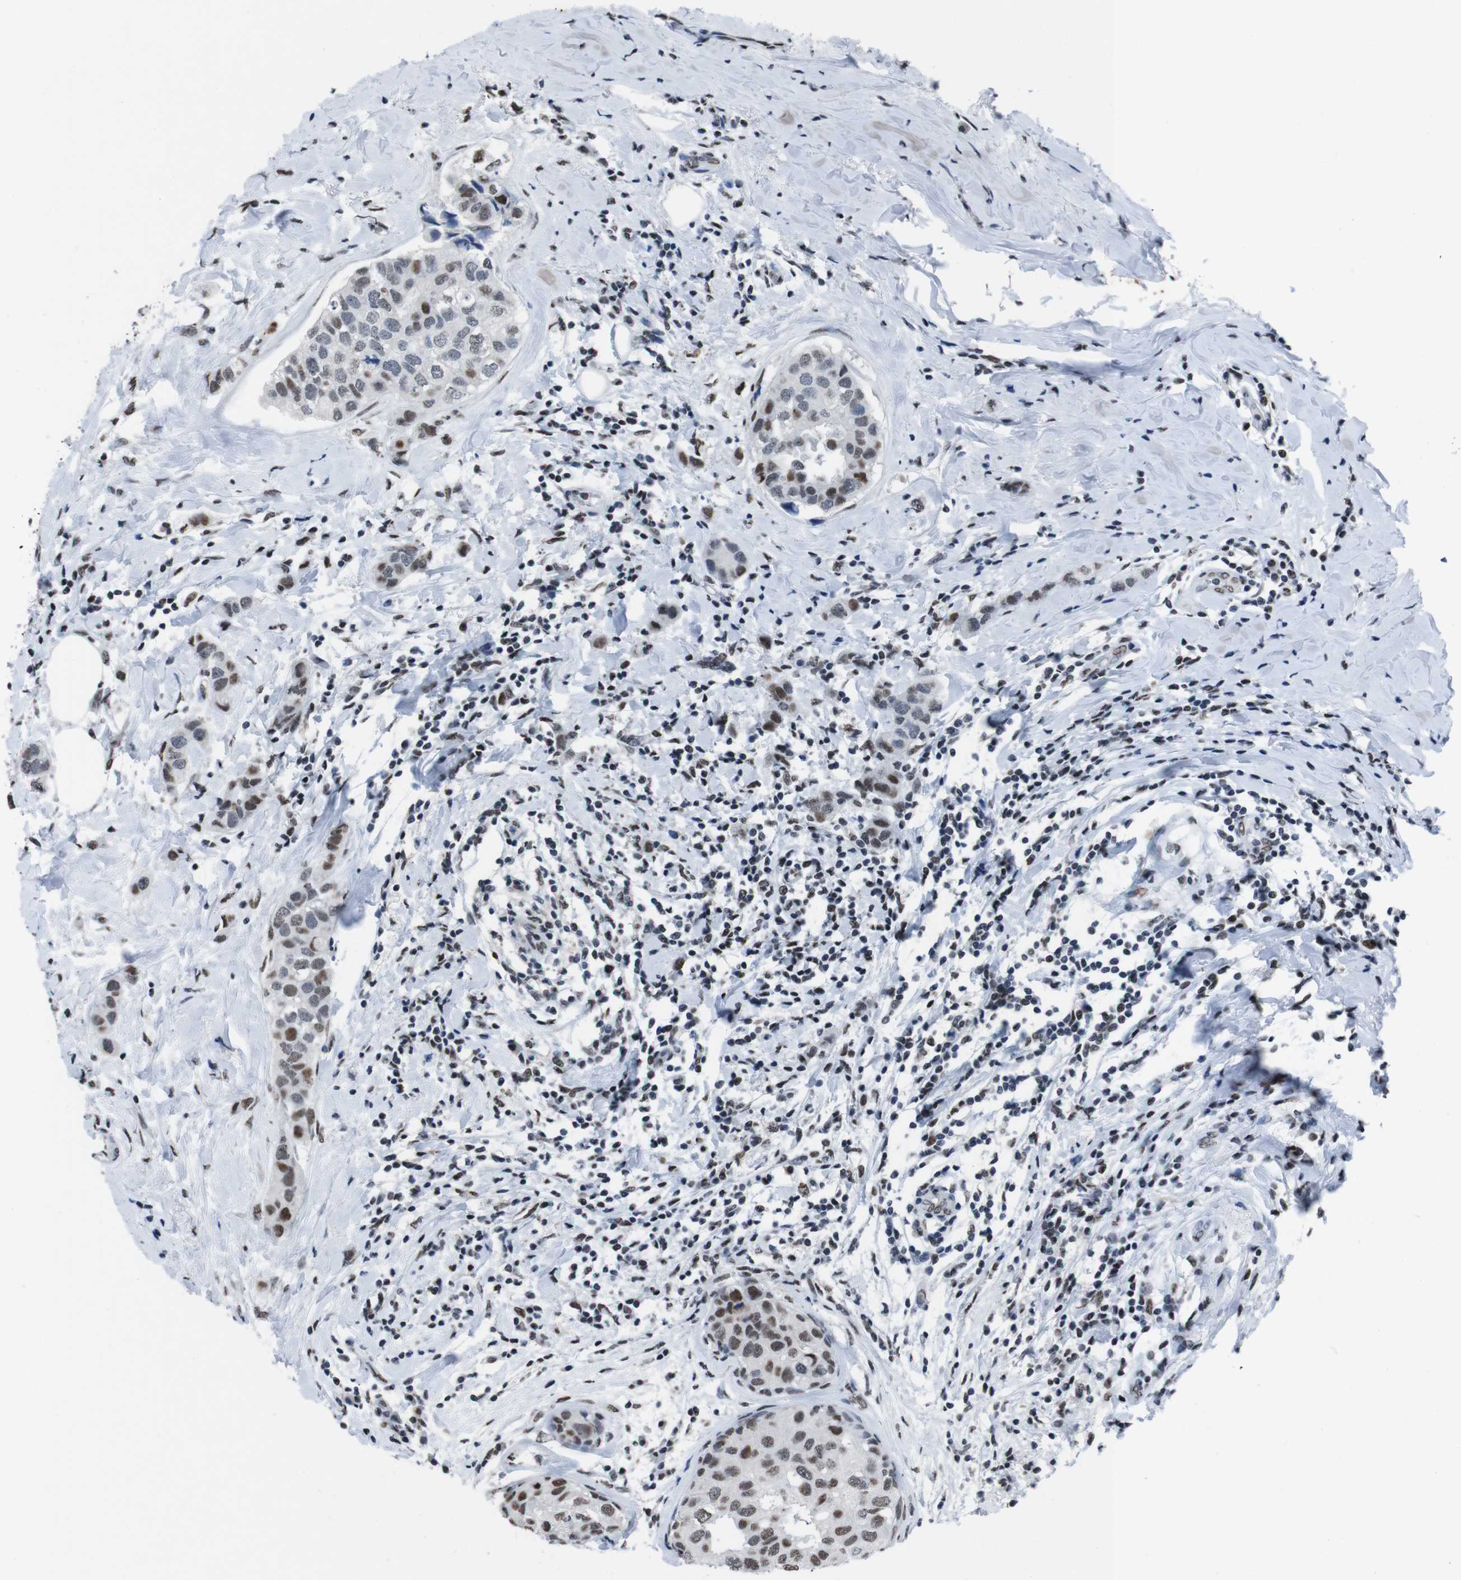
{"staining": {"intensity": "moderate", "quantity": ">75%", "location": "nuclear"}, "tissue": "breast cancer", "cell_type": "Tumor cells", "image_type": "cancer", "snomed": [{"axis": "morphology", "description": "Duct carcinoma"}, {"axis": "topography", "description": "Breast"}], "caption": "Breast invasive ductal carcinoma tissue demonstrates moderate nuclear positivity in about >75% of tumor cells, visualized by immunohistochemistry.", "gene": "PIP4P2", "patient": {"sex": "female", "age": 50}}